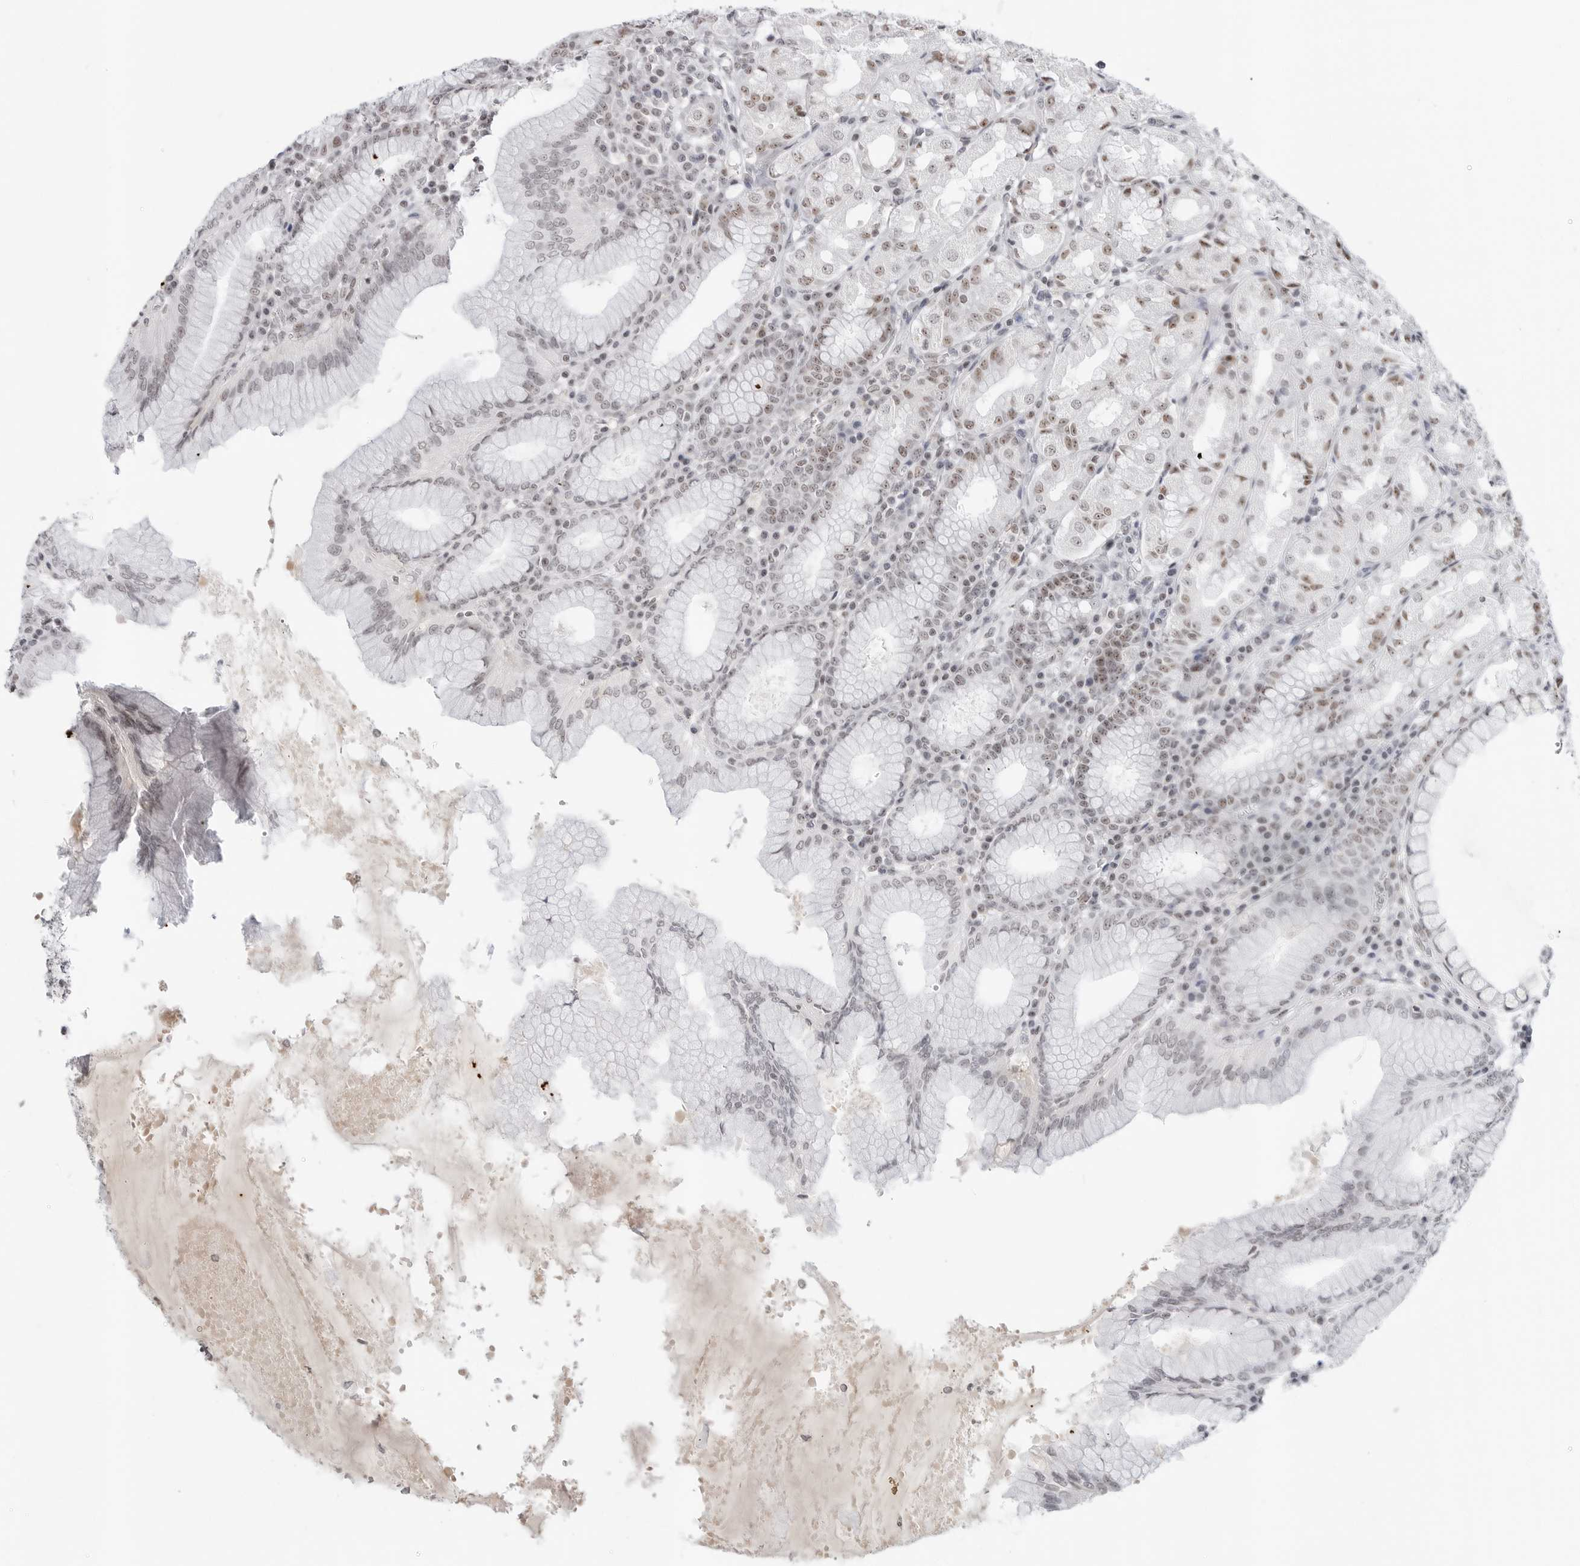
{"staining": {"intensity": "weak", "quantity": "25%-75%", "location": "nuclear"}, "tissue": "stomach", "cell_type": "Glandular cells", "image_type": "normal", "snomed": [{"axis": "morphology", "description": "Normal tissue, NOS"}, {"axis": "topography", "description": "Stomach"}, {"axis": "topography", "description": "Stomach, lower"}], "caption": "Immunohistochemistry (IHC) (DAB (3,3'-diaminobenzidine)) staining of benign human stomach exhibits weak nuclear protein staining in about 25%-75% of glandular cells.", "gene": "WRAP53", "patient": {"sex": "female", "age": 56}}